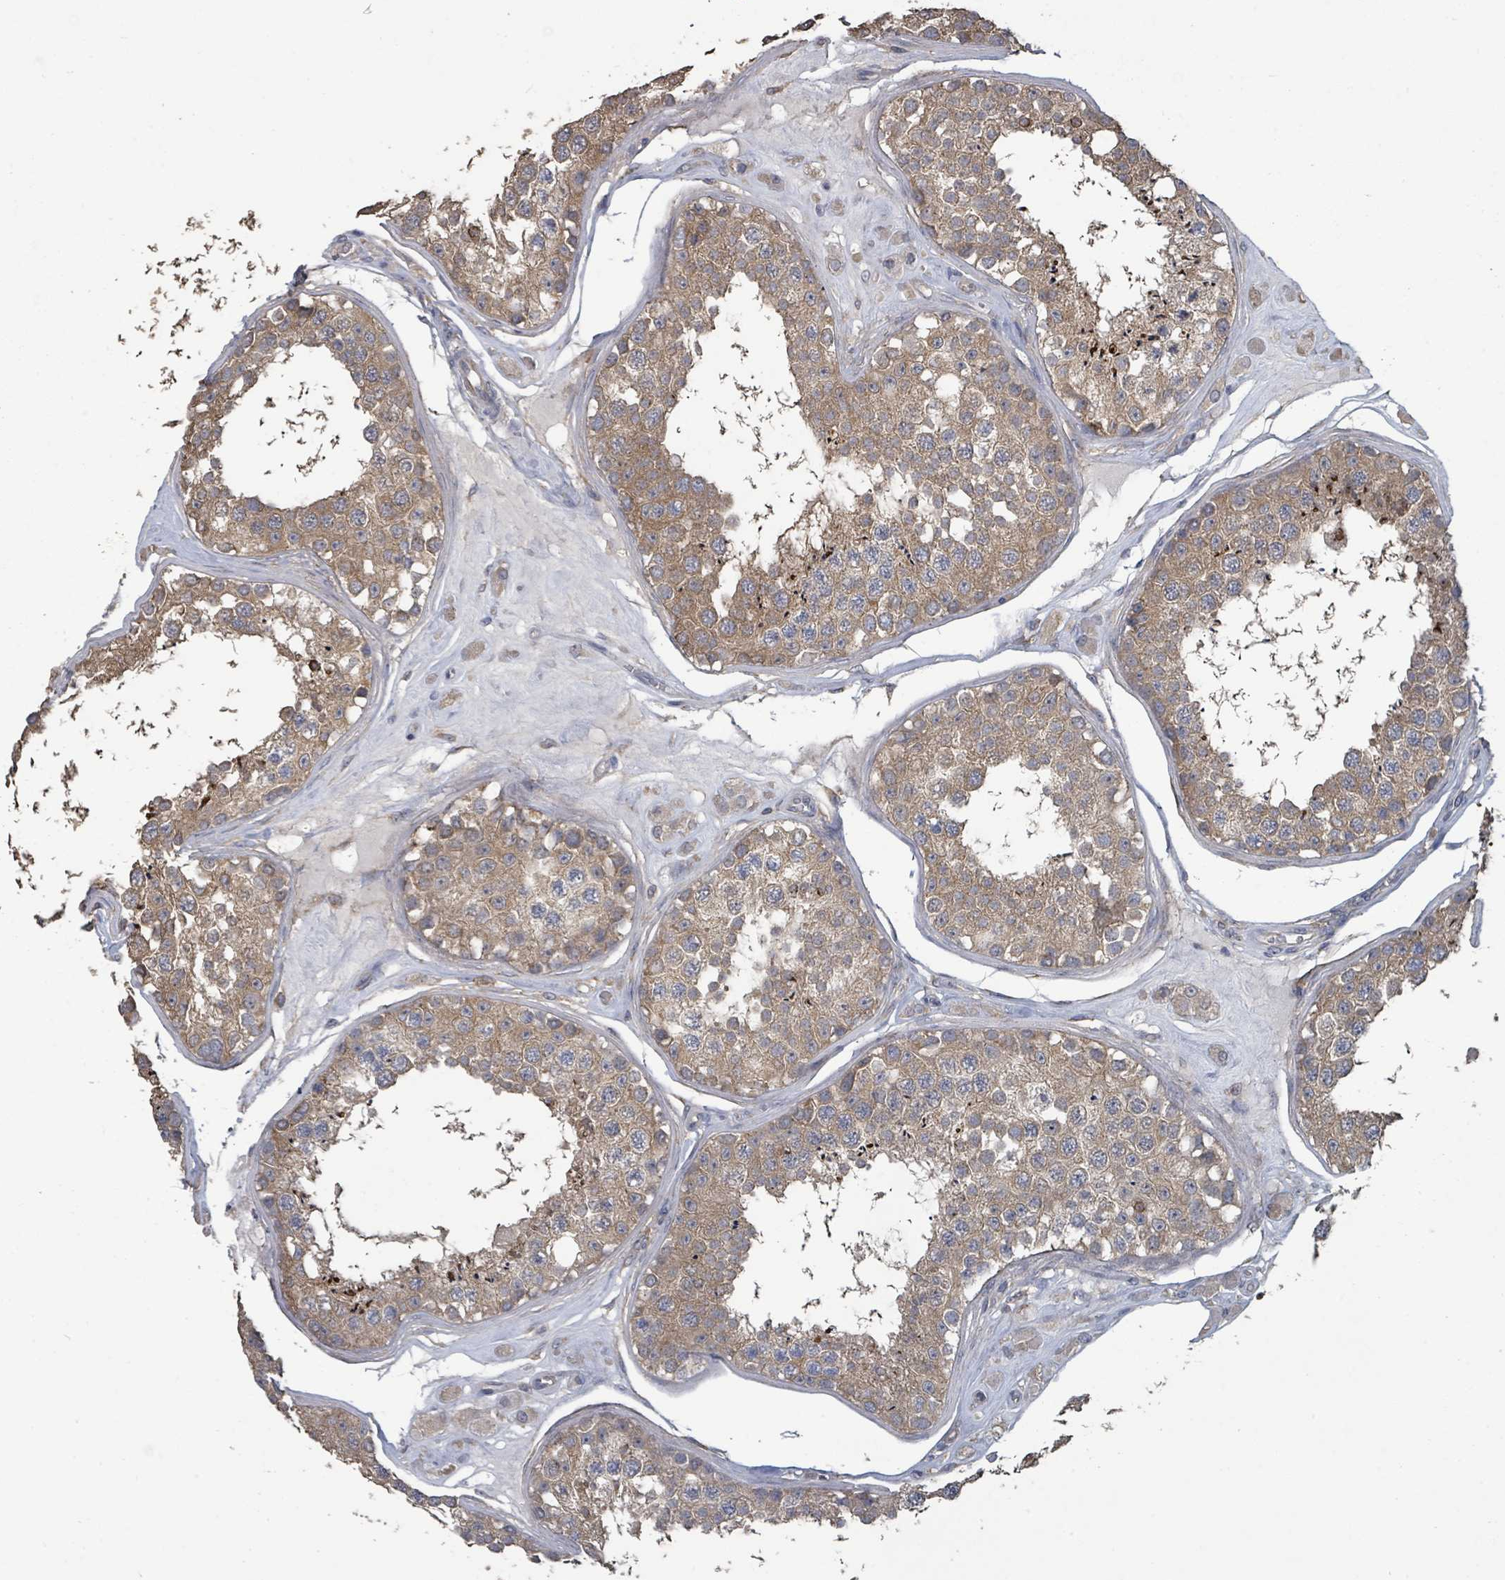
{"staining": {"intensity": "moderate", "quantity": ">75%", "location": "cytoplasmic/membranous"}, "tissue": "testis", "cell_type": "Cells in seminiferous ducts", "image_type": "normal", "snomed": [{"axis": "morphology", "description": "Normal tissue, NOS"}, {"axis": "topography", "description": "Testis"}], "caption": "Testis stained with DAB IHC demonstrates medium levels of moderate cytoplasmic/membranous staining in approximately >75% of cells in seminiferous ducts.", "gene": "SLC9A7", "patient": {"sex": "male", "age": 25}}